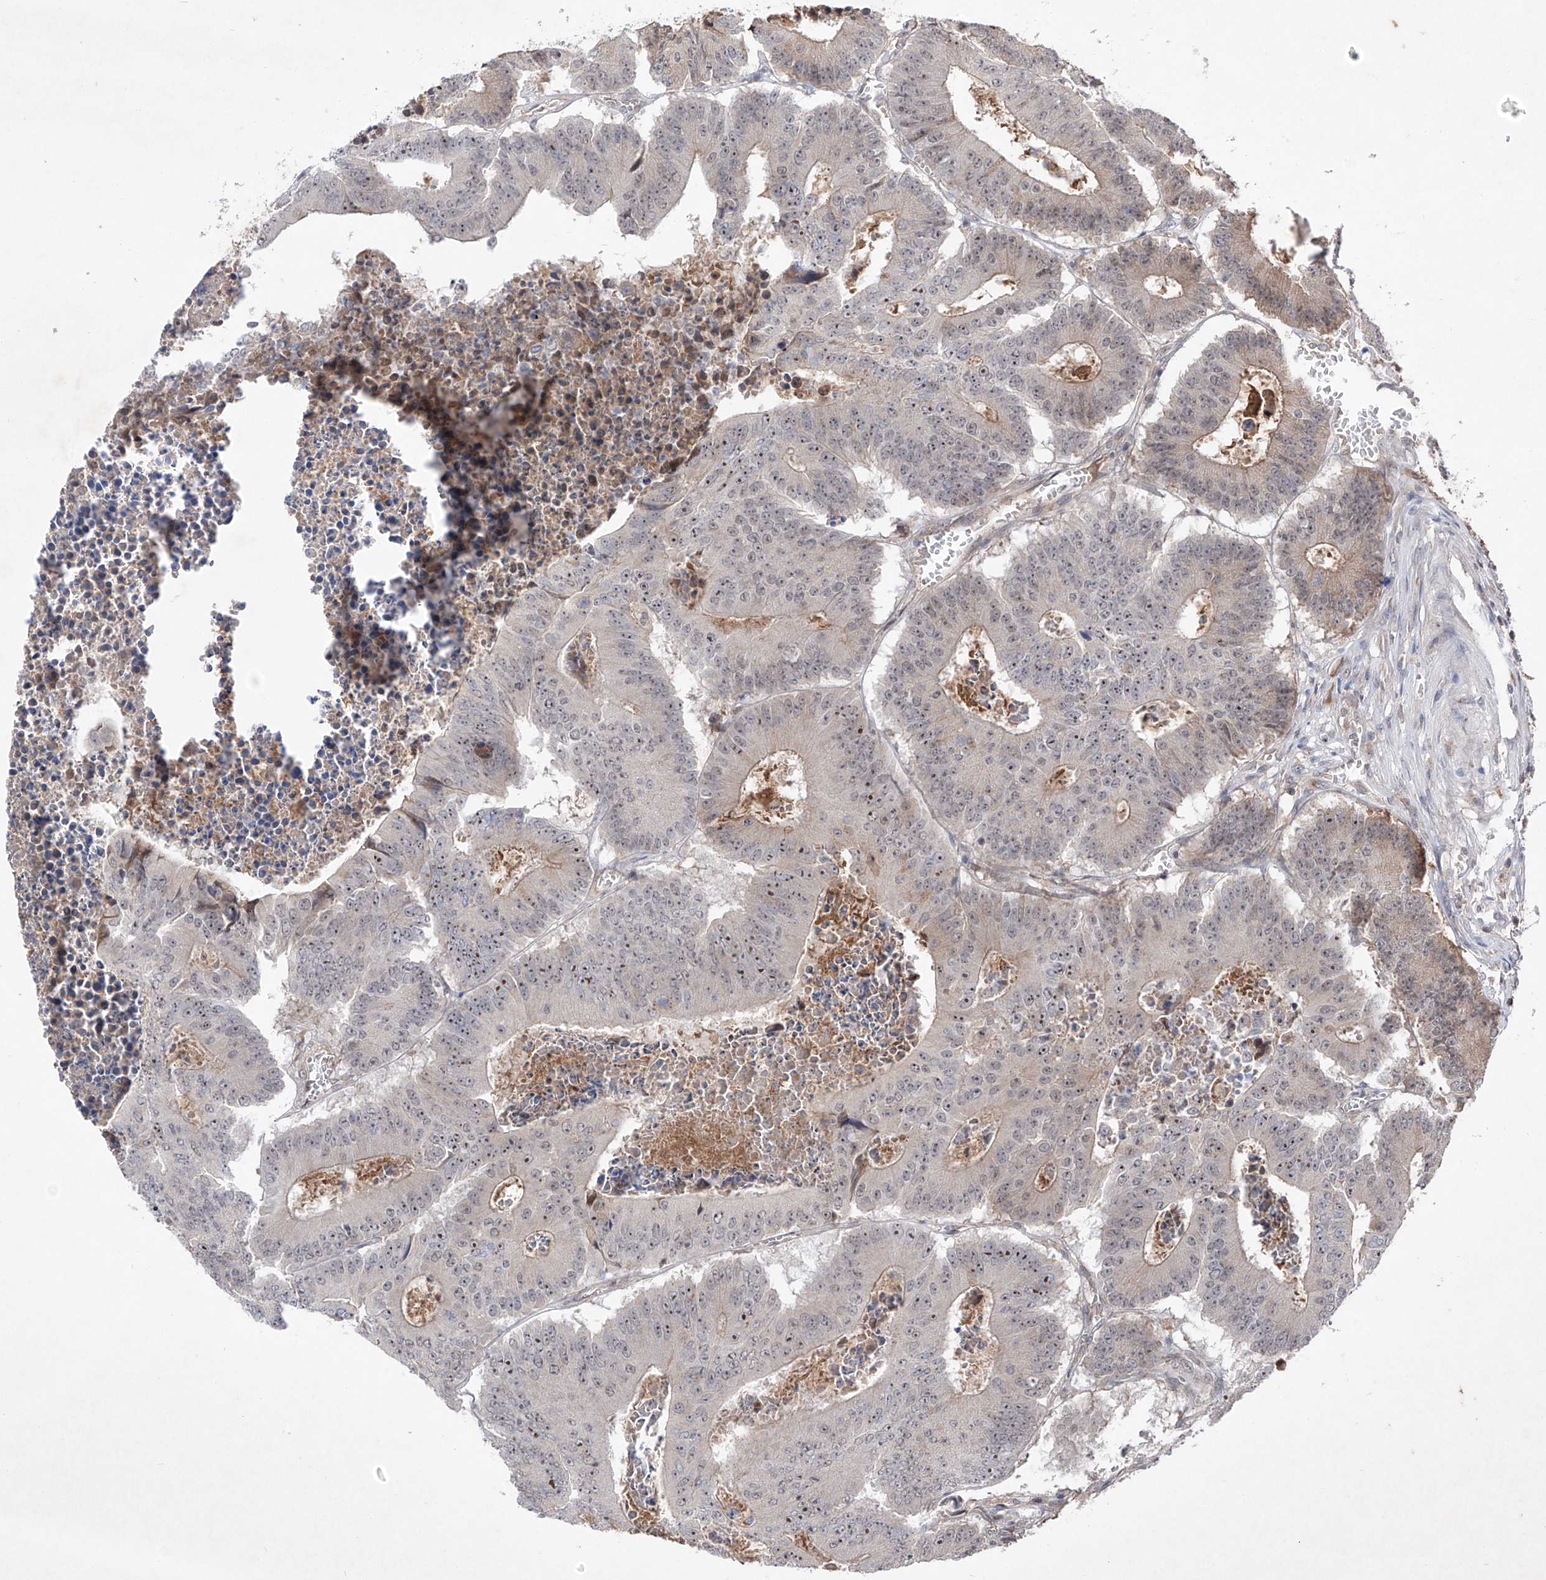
{"staining": {"intensity": "moderate", "quantity": "25%-75%", "location": "nuclear"}, "tissue": "colorectal cancer", "cell_type": "Tumor cells", "image_type": "cancer", "snomed": [{"axis": "morphology", "description": "Adenocarcinoma, NOS"}, {"axis": "topography", "description": "Colon"}], "caption": "High-magnification brightfield microscopy of colorectal adenocarcinoma stained with DAB (3,3'-diaminobenzidine) (brown) and counterstained with hematoxylin (blue). tumor cells exhibit moderate nuclear positivity is present in about25%-75% of cells.", "gene": "FAM135A", "patient": {"sex": "male", "age": 87}}